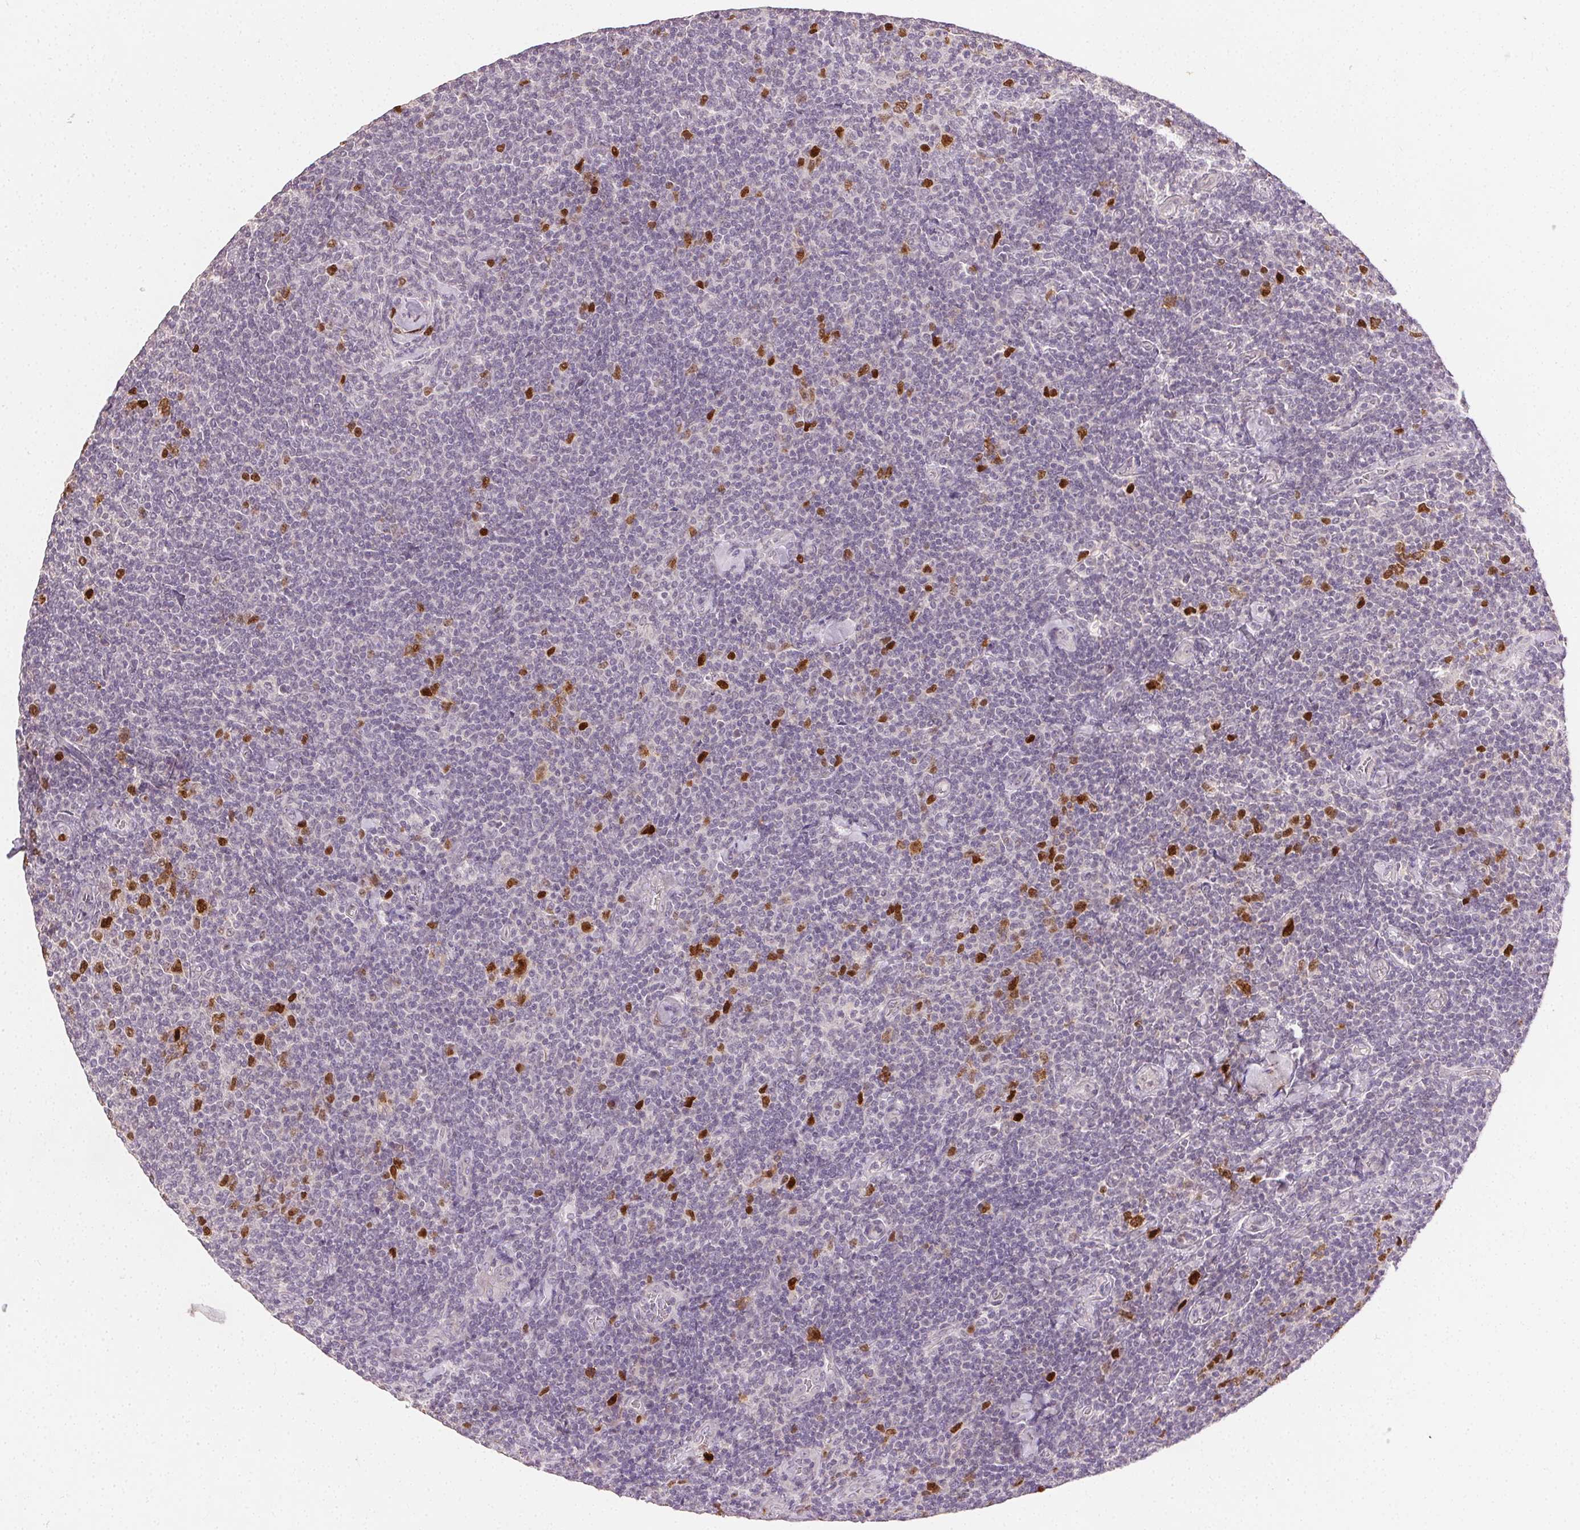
{"staining": {"intensity": "moderate", "quantity": "<25%", "location": "nuclear"}, "tissue": "lymphoma", "cell_type": "Tumor cells", "image_type": "cancer", "snomed": [{"axis": "morphology", "description": "Malignant lymphoma, non-Hodgkin's type, Low grade"}, {"axis": "topography", "description": "Lymph node"}], "caption": "Lymphoma stained with IHC reveals moderate nuclear staining in approximately <25% of tumor cells.", "gene": "ANLN", "patient": {"sex": "male", "age": 52}}